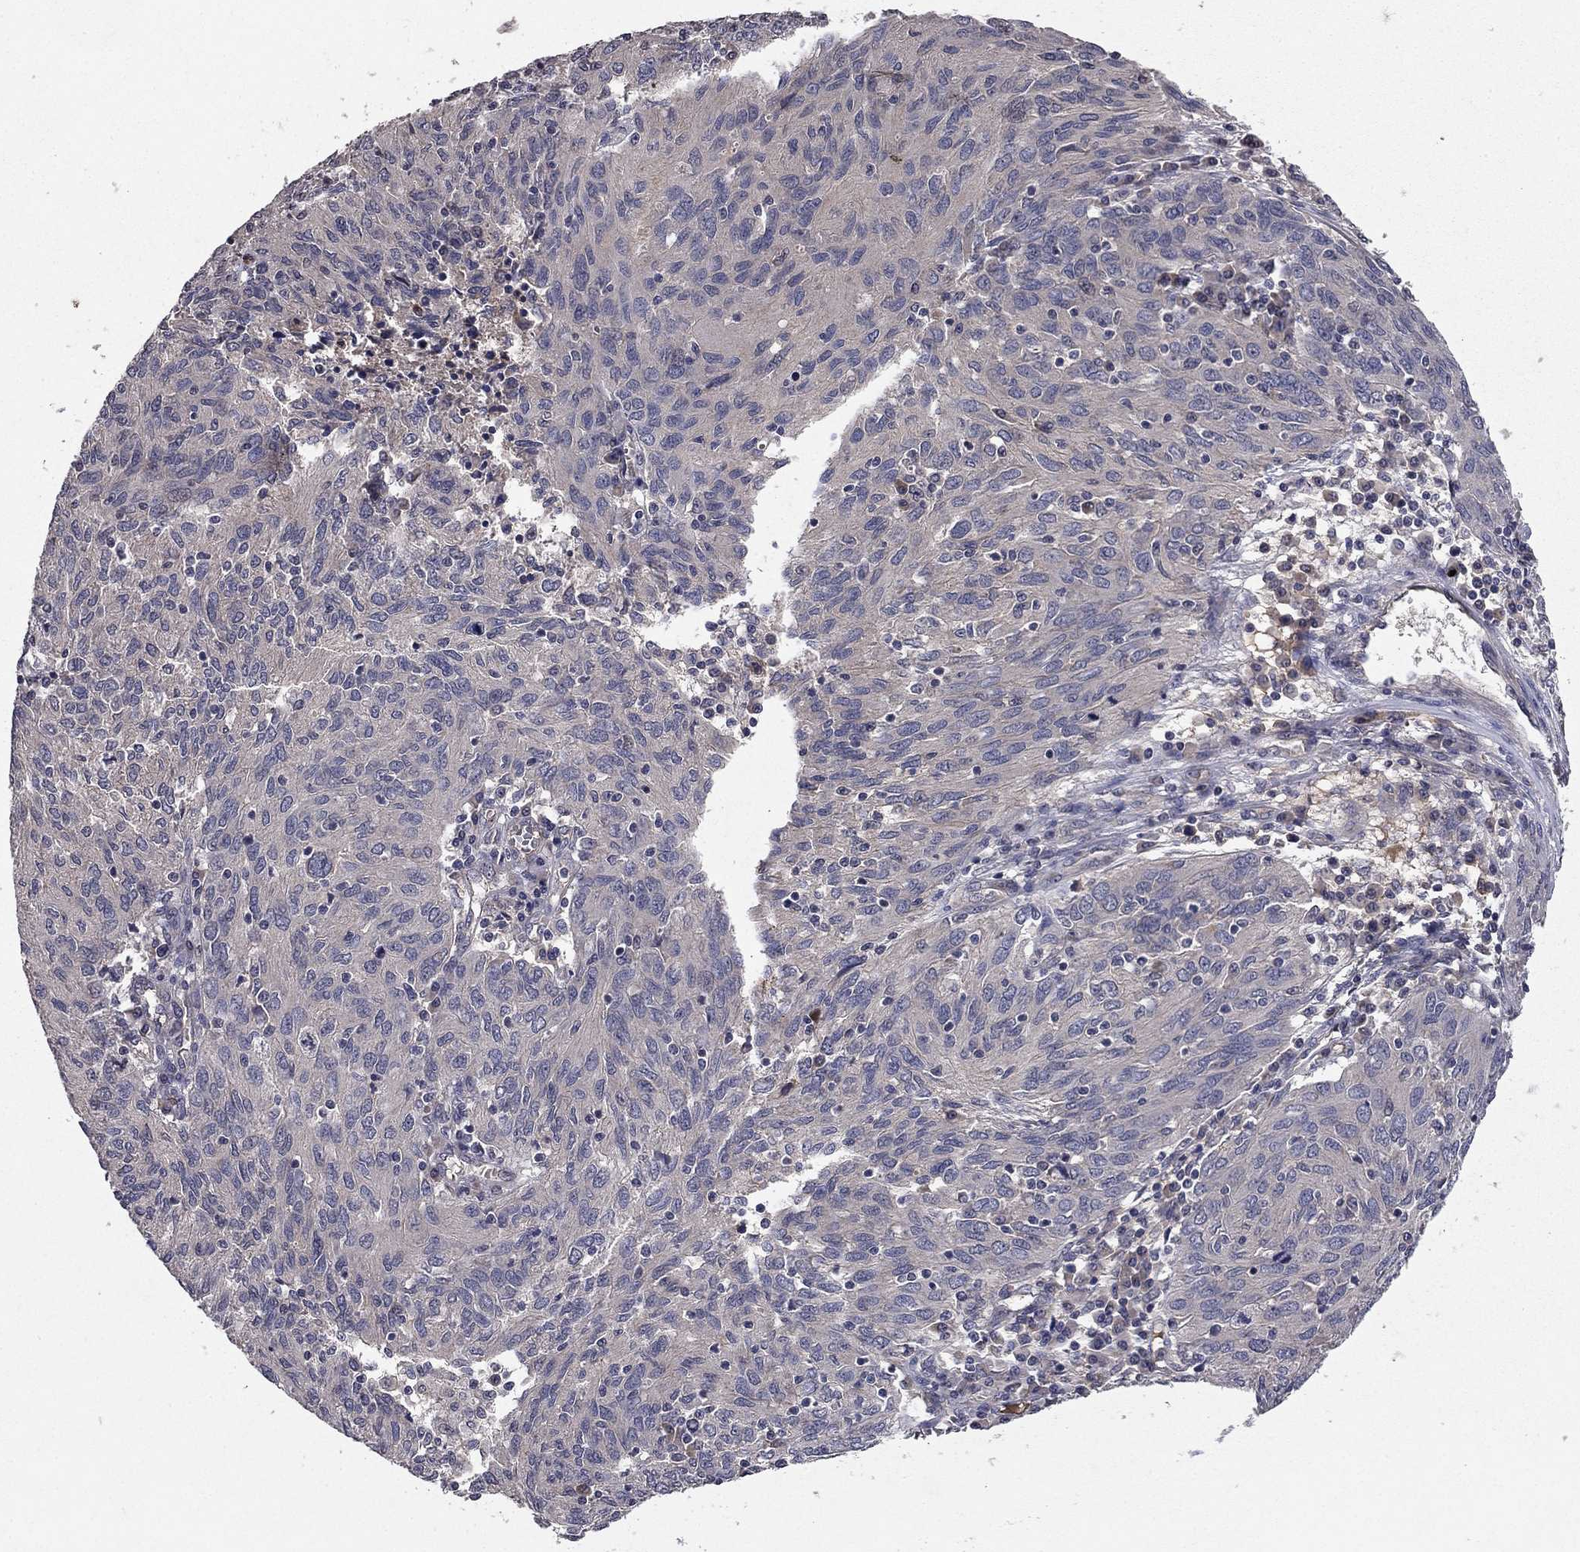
{"staining": {"intensity": "negative", "quantity": "none", "location": "none"}, "tissue": "ovarian cancer", "cell_type": "Tumor cells", "image_type": "cancer", "snomed": [{"axis": "morphology", "description": "Carcinoma, endometroid"}, {"axis": "topography", "description": "Ovary"}], "caption": "Endometroid carcinoma (ovarian) stained for a protein using IHC demonstrates no expression tumor cells.", "gene": "PROS1", "patient": {"sex": "female", "age": 50}}